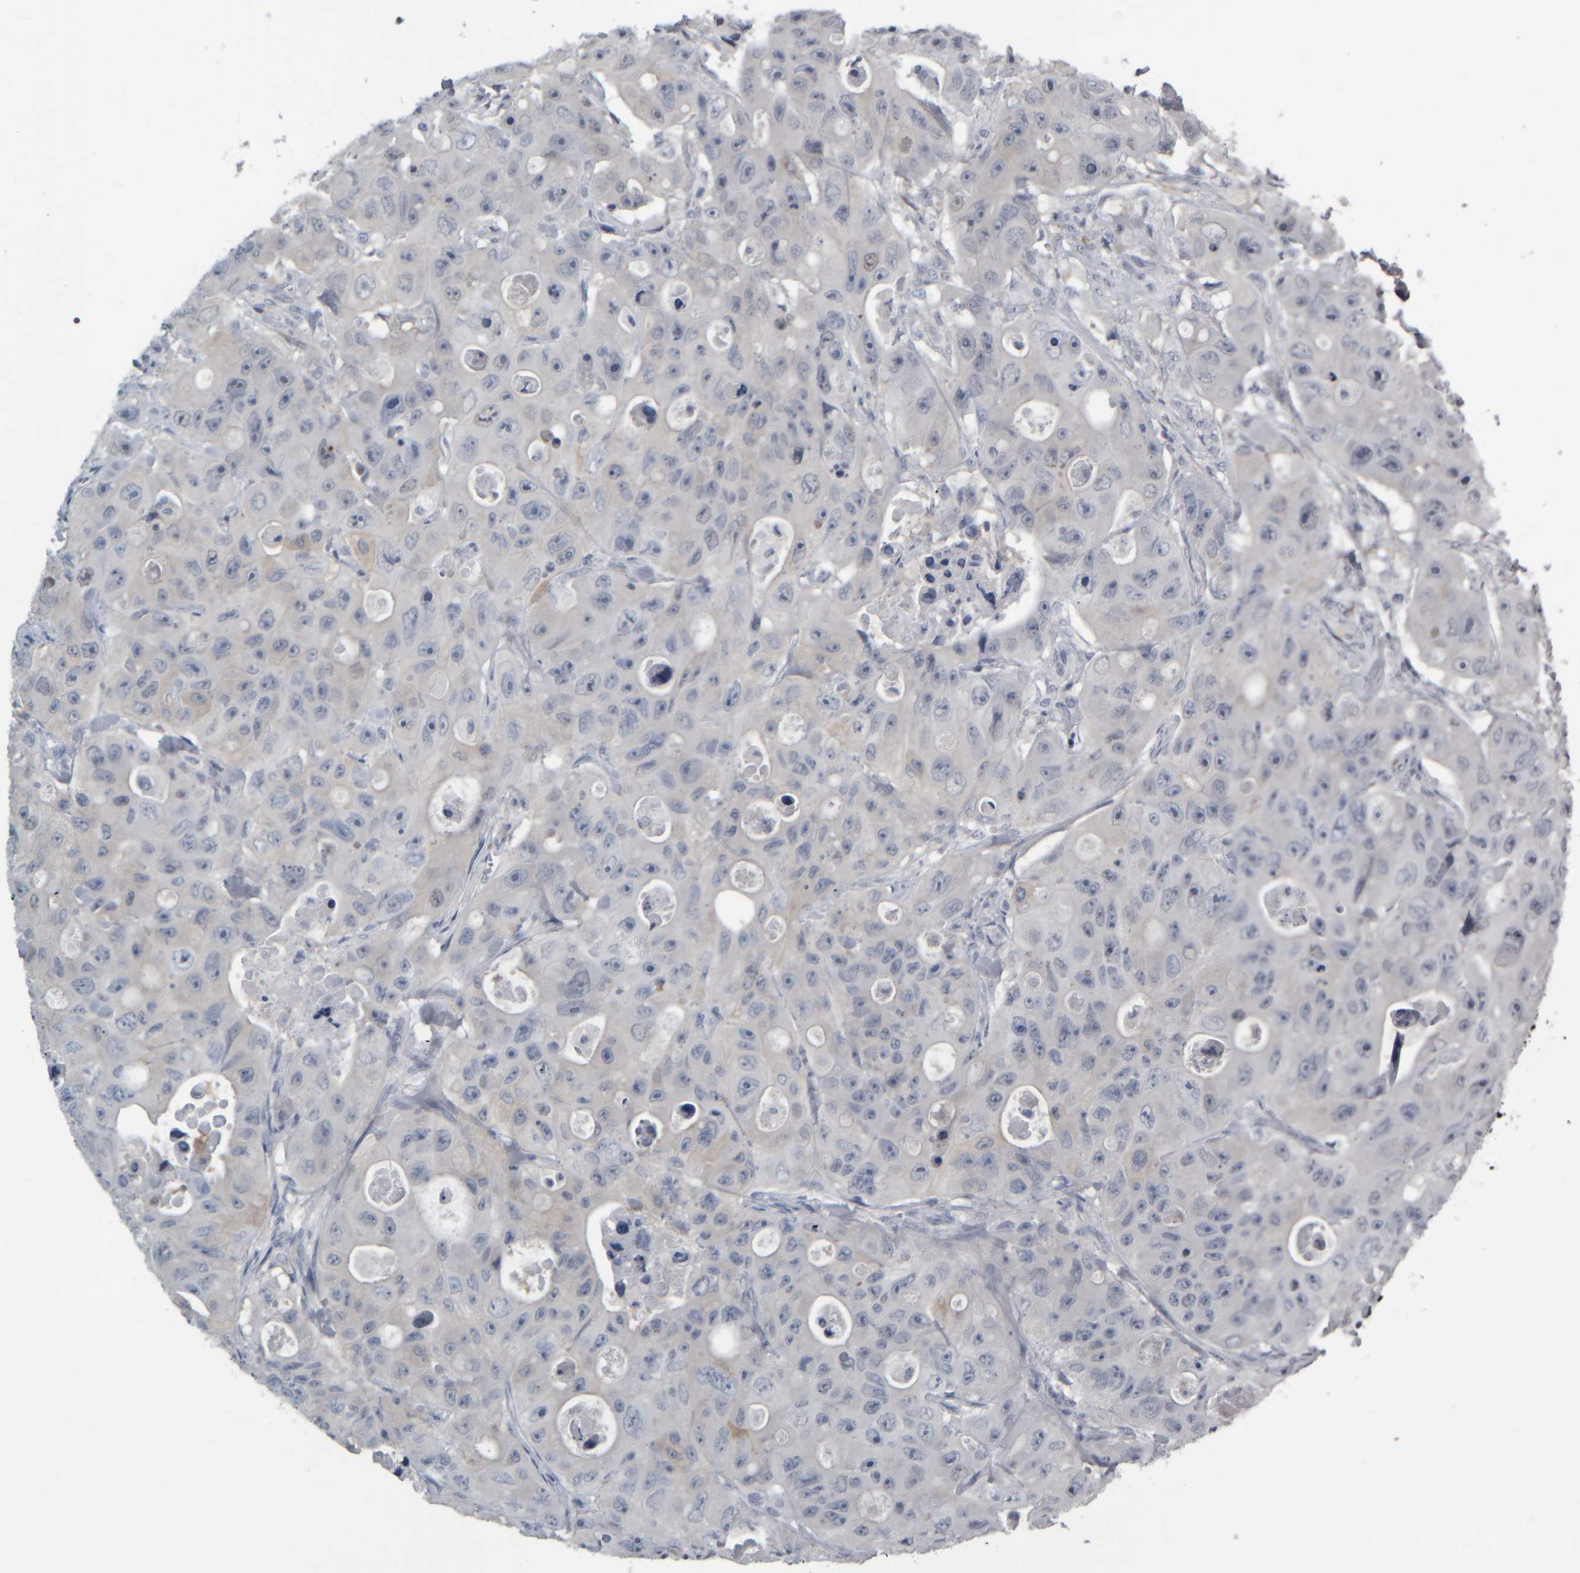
{"staining": {"intensity": "negative", "quantity": "none", "location": "none"}, "tissue": "colorectal cancer", "cell_type": "Tumor cells", "image_type": "cancer", "snomed": [{"axis": "morphology", "description": "Adenocarcinoma, NOS"}, {"axis": "topography", "description": "Colon"}], "caption": "A high-resolution image shows IHC staining of colorectal cancer (adenocarcinoma), which displays no significant expression in tumor cells. (Stains: DAB immunohistochemistry (IHC) with hematoxylin counter stain, Microscopy: brightfield microscopy at high magnification).", "gene": "COL14A1", "patient": {"sex": "female", "age": 46}}